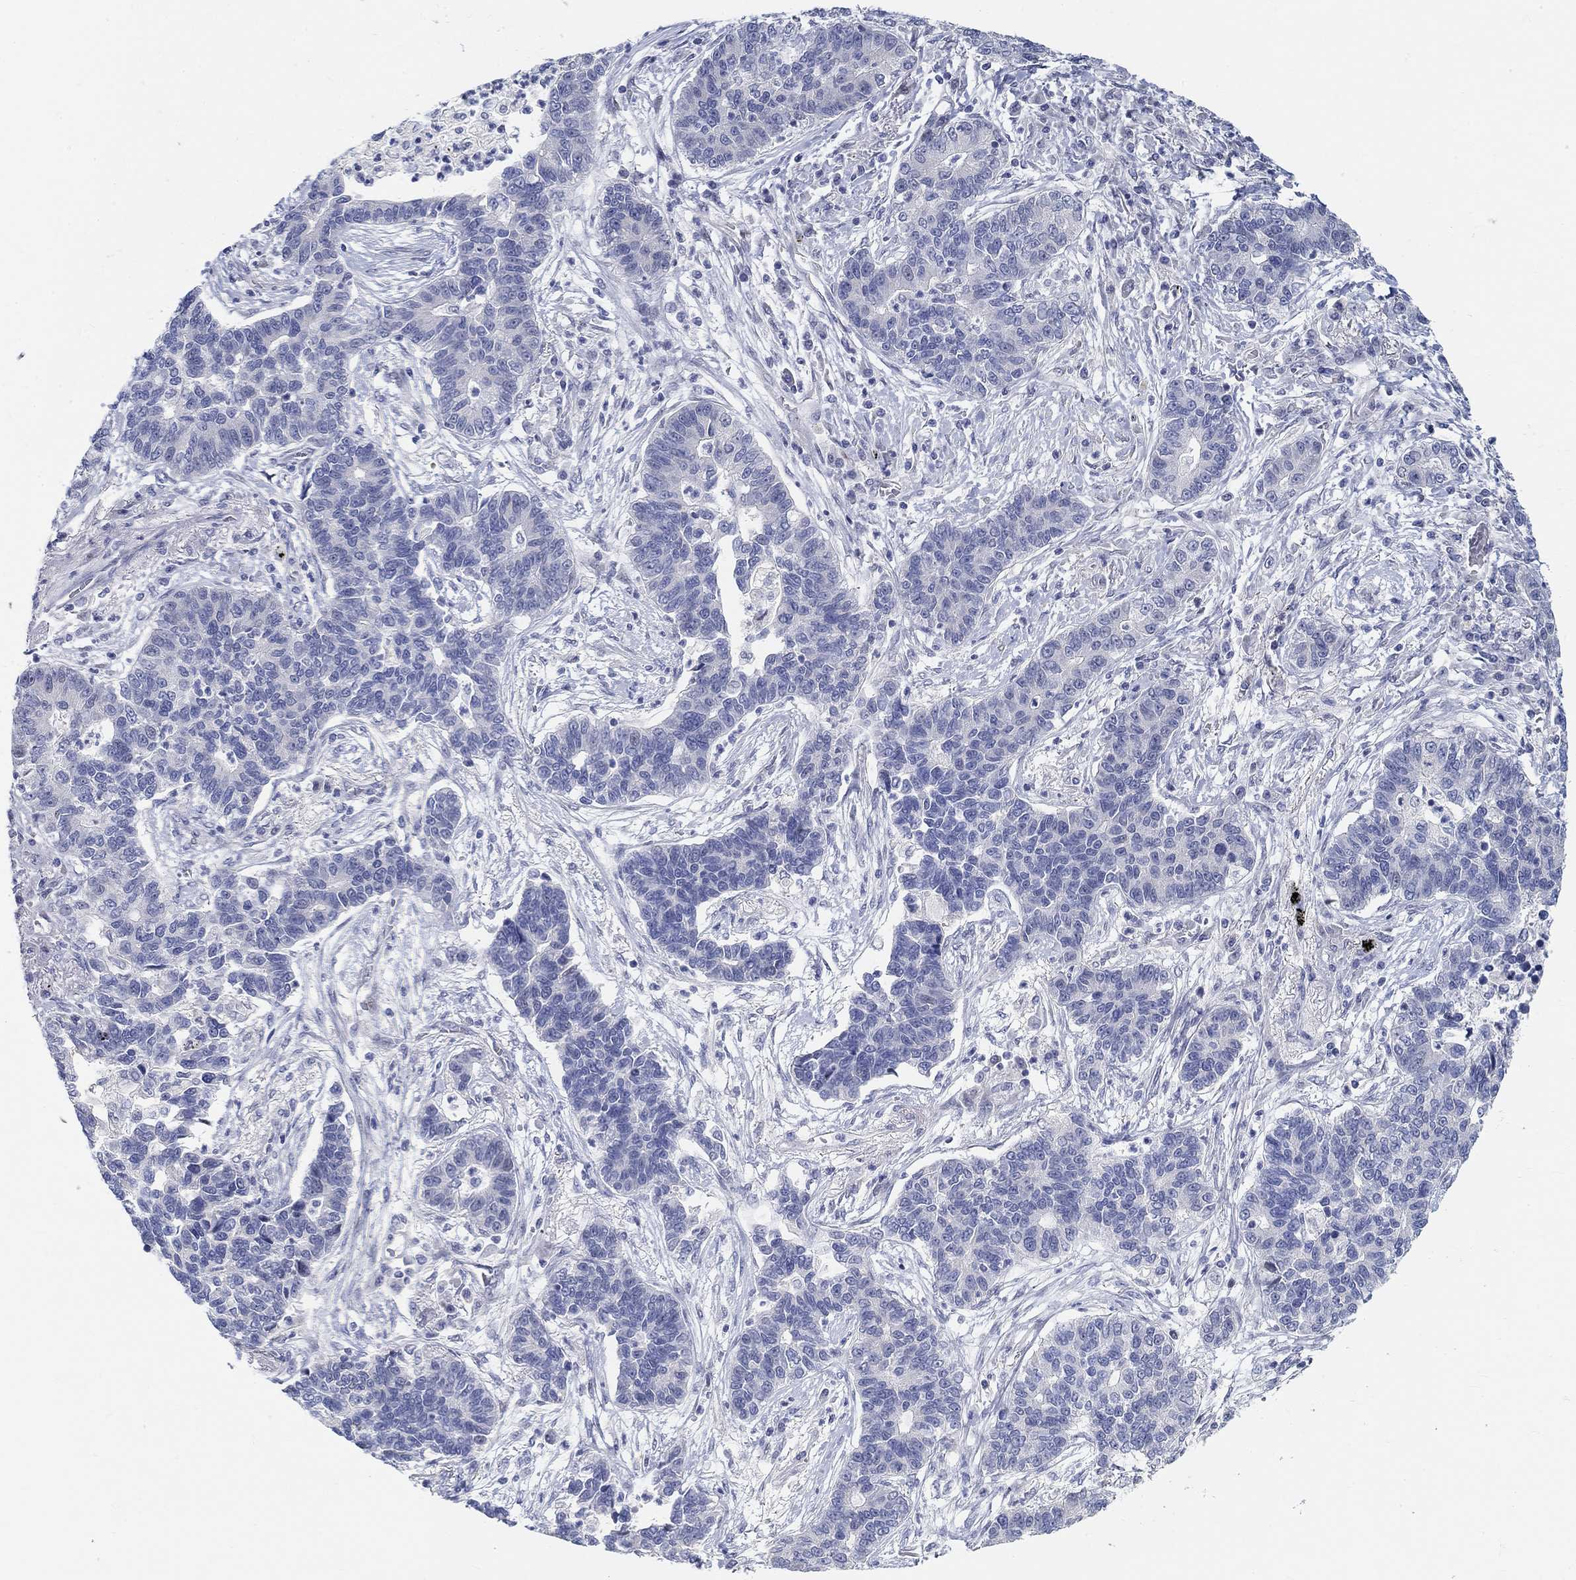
{"staining": {"intensity": "negative", "quantity": "none", "location": "none"}, "tissue": "lung cancer", "cell_type": "Tumor cells", "image_type": "cancer", "snomed": [{"axis": "morphology", "description": "Adenocarcinoma, NOS"}, {"axis": "topography", "description": "Lung"}], "caption": "IHC micrograph of neoplastic tissue: lung cancer stained with DAB reveals no significant protein expression in tumor cells.", "gene": "SNTG2", "patient": {"sex": "female", "age": 57}}